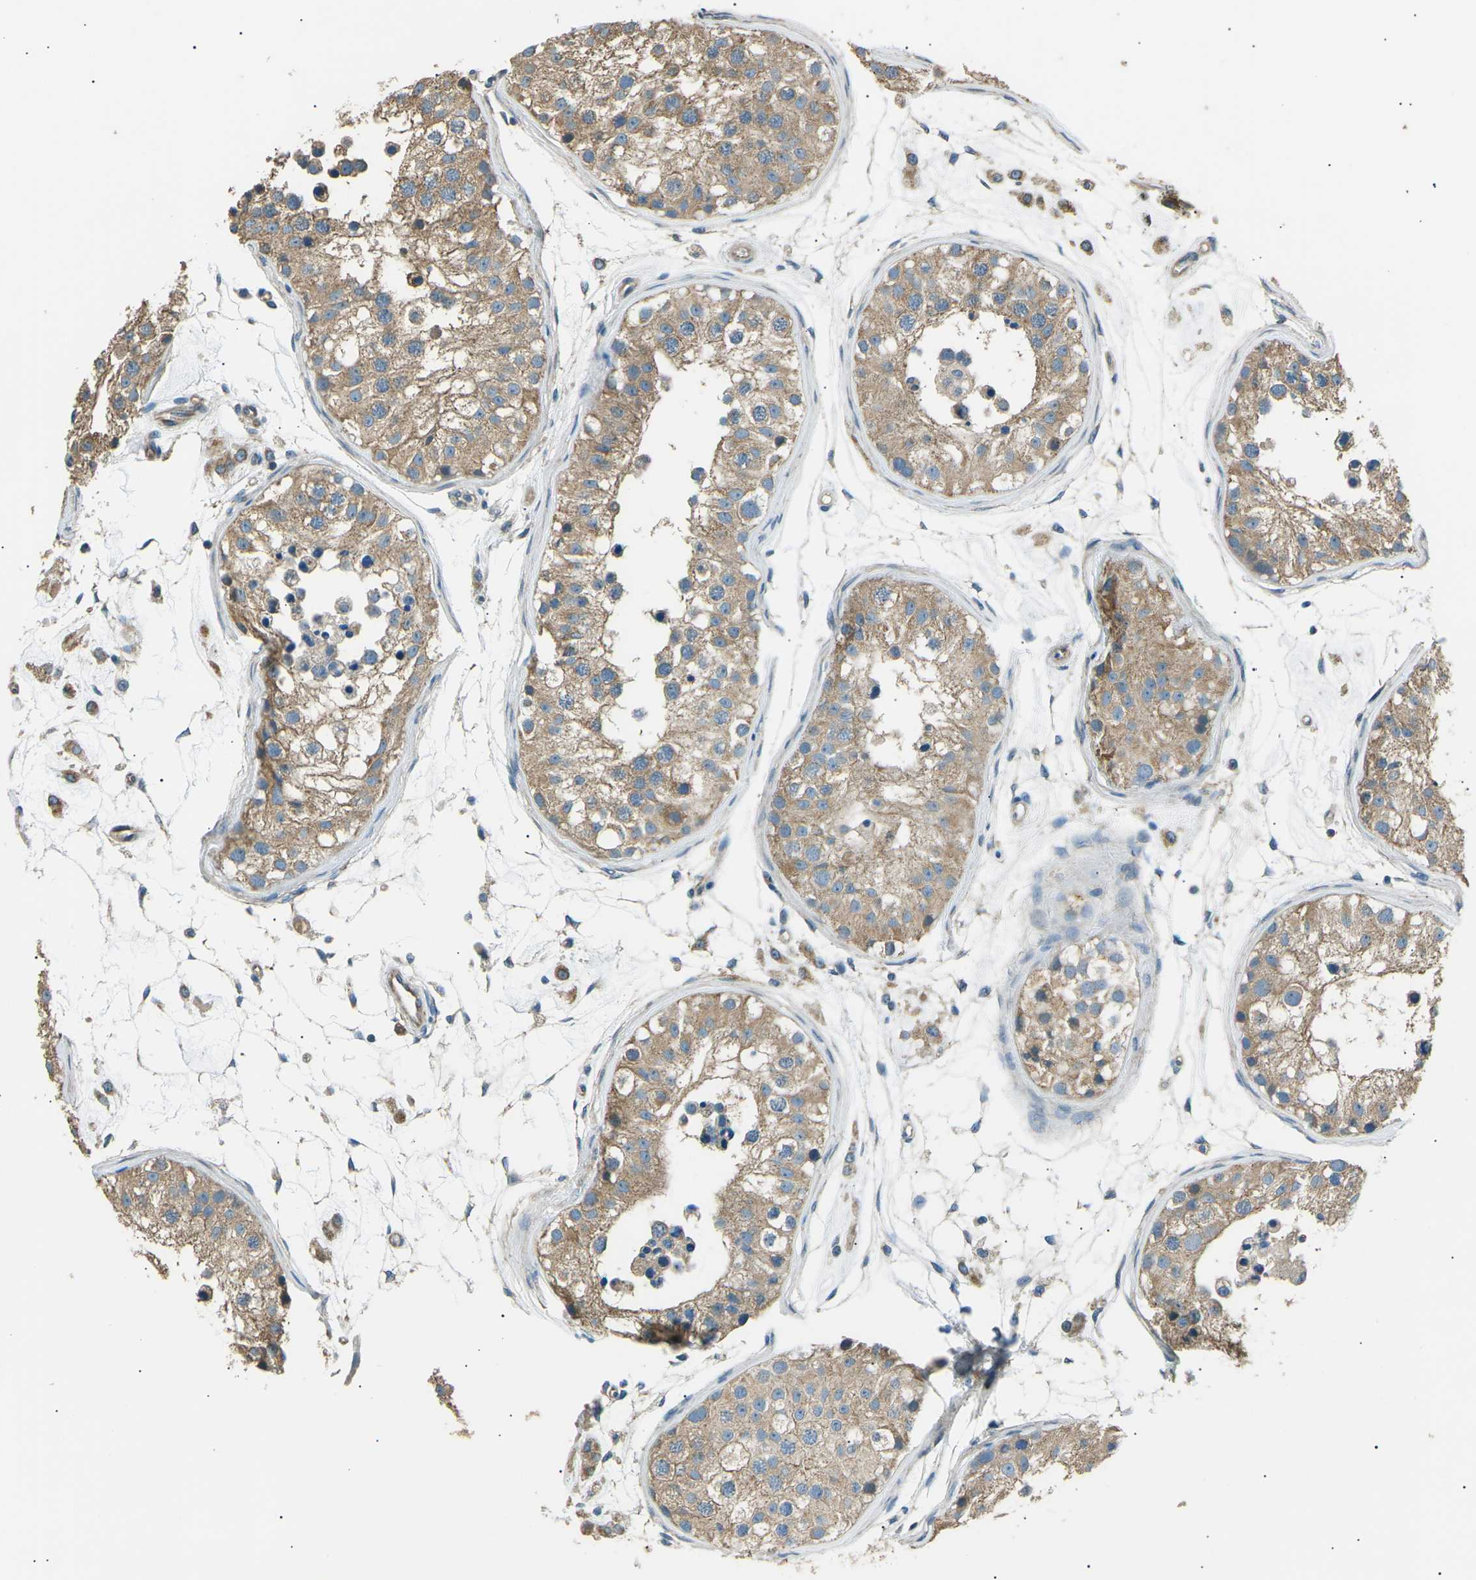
{"staining": {"intensity": "moderate", "quantity": ">75%", "location": "cytoplasmic/membranous"}, "tissue": "testis", "cell_type": "Cells in seminiferous ducts", "image_type": "normal", "snomed": [{"axis": "morphology", "description": "Normal tissue, NOS"}, {"axis": "morphology", "description": "Adenocarcinoma, metastatic, NOS"}, {"axis": "topography", "description": "Testis"}], "caption": "Immunohistochemistry of unremarkable testis shows medium levels of moderate cytoplasmic/membranous staining in about >75% of cells in seminiferous ducts. (DAB IHC with brightfield microscopy, high magnification).", "gene": "SLK", "patient": {"sex": "male", "age": 26}}